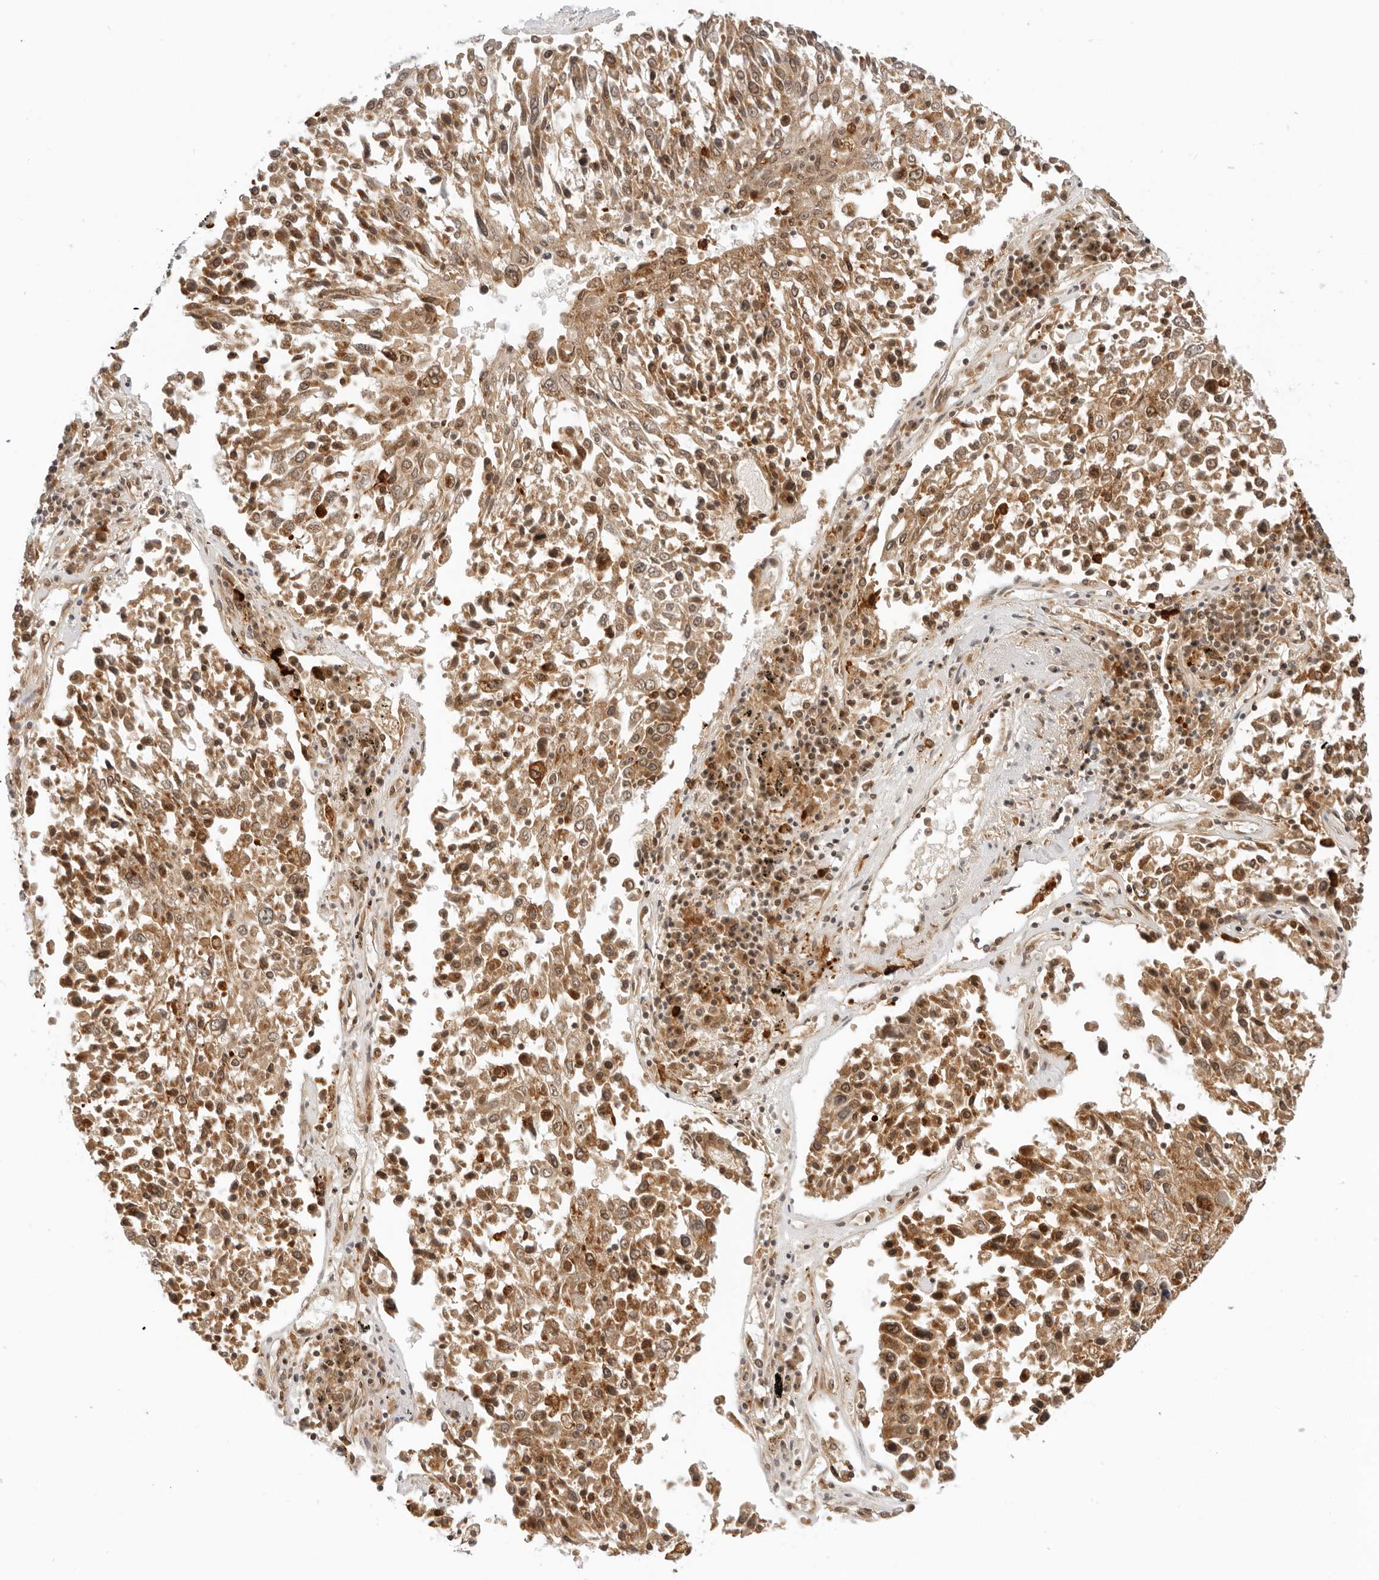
{"staining": {"intensity": "moderate", "quantity": ">75%", "location": "cytoplasmic/membranous"}, "tissue": "lung cancer", "cell_type": "Tumor cells", "image_type": "cancer", "snomed": [{"axis": "morphology", "description": "Squamous cell carcinoma, NOS"}, {"axis": "topography", "description": "Lung"}], "caption": "An immunohistochemistry histopathology image of neoplastic tissue is shown. Protein staining in brown highlights moderate cytoplasmic/membranous positivity in lung cancer within tumor cells.", "gene": "RC3H1", "patient": {"sex": "male", "age": 65}}